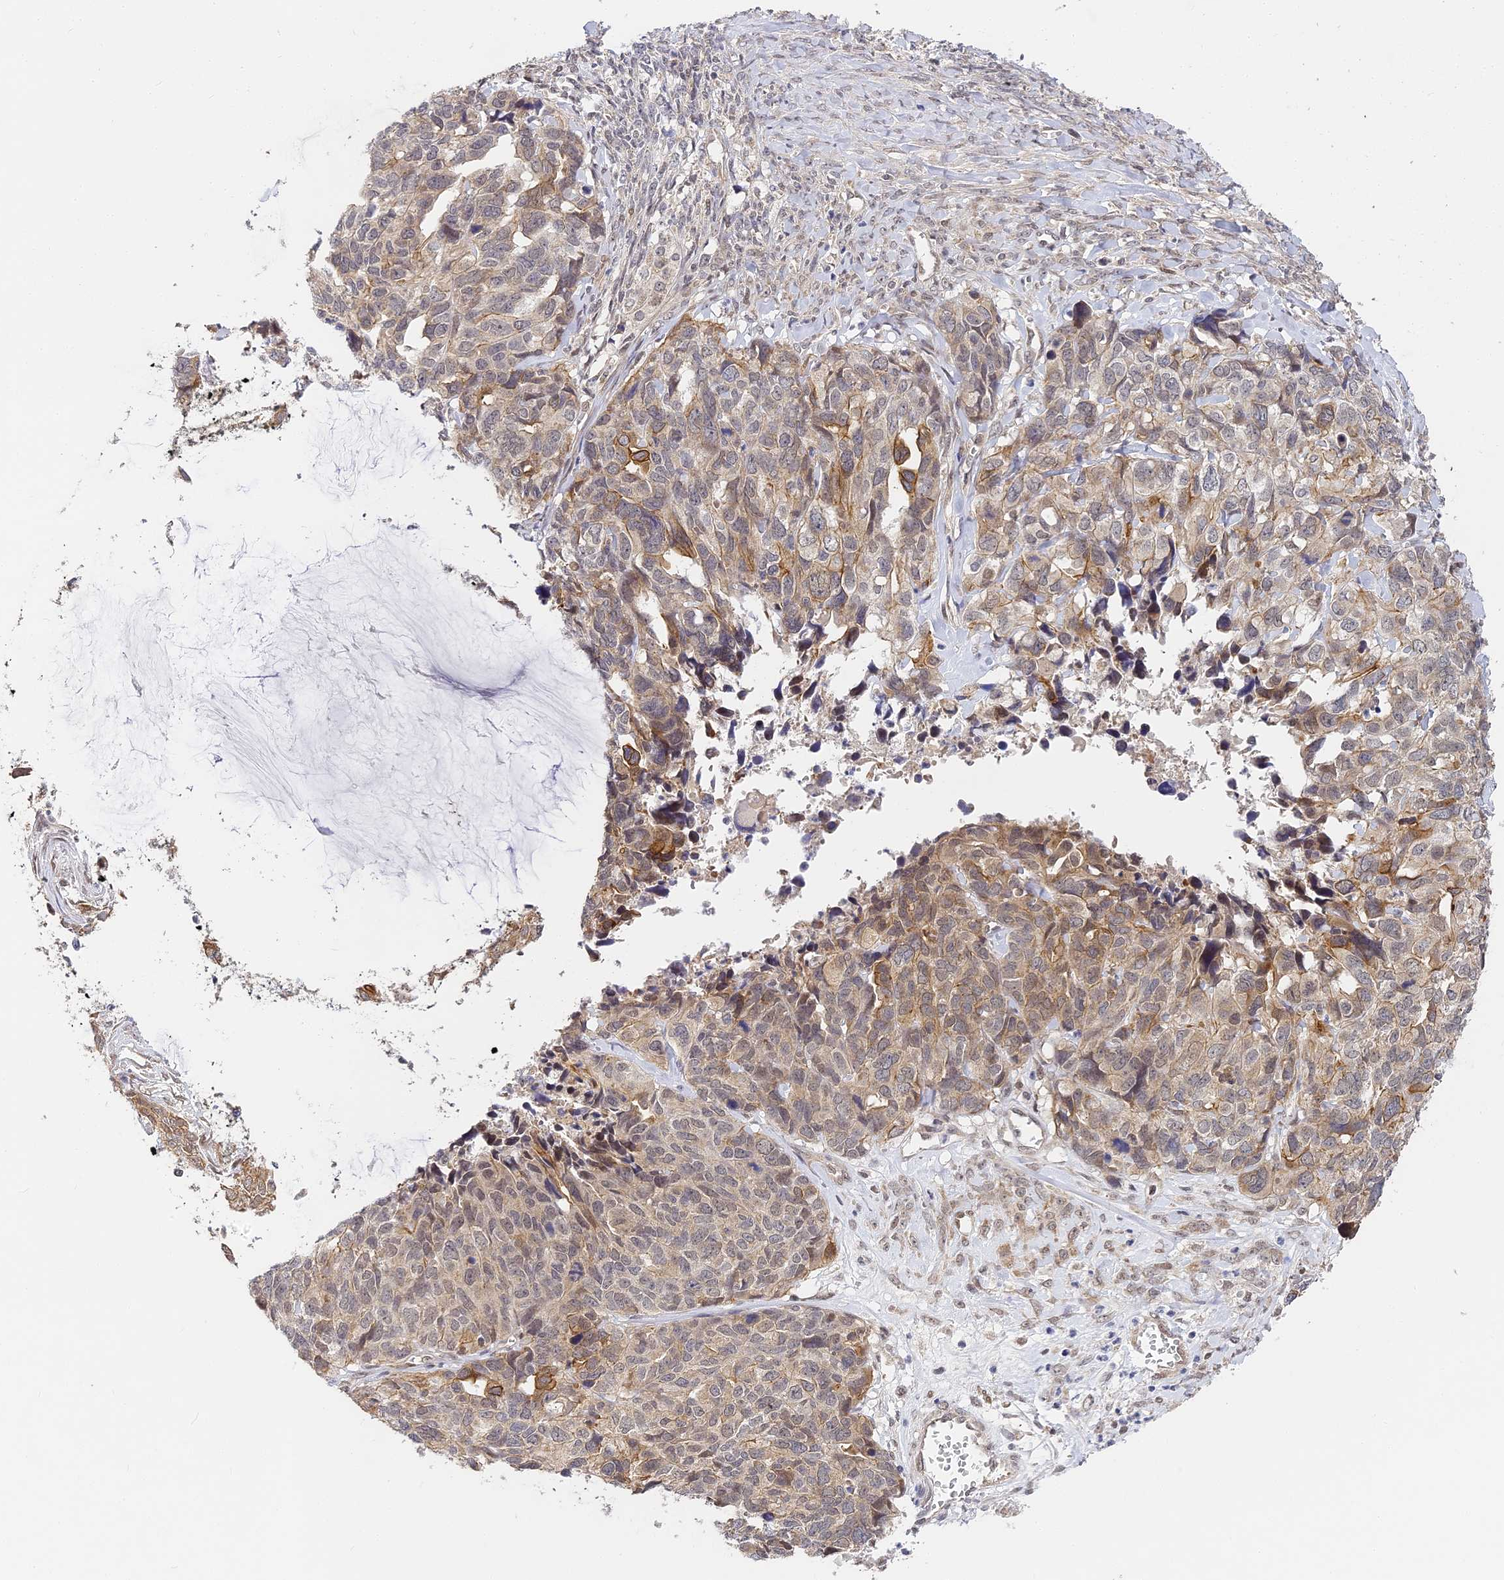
{"staining": {"intensity": "moderate", "quantity": "25%-75%", "location": "cytoplasmic/membranous,nuclear"}, "tissue": "ovarian cancer", "cell_type": "Tumor cells", "image_type": "cancer", "snomed": [{"axis": "morphology", "description": "Cystadenocarcinoma, serous, NOS"}, {"axis": "topography", "description": "Ovary"}], "caption": "Ovarian cancer (serous cystadenocarcinoma) stained for a protein reveals moderate cytoplasmic/membranous and nuclear positivity in tumor cells. (Stains: DAB (3,3'-diaminobenzidine) in brown, nuclei in blue, Microscopy: brightfield microscopy at high magnification).", "gene": "DNAAF10", "patient": {"sex": "female", "age": 79}}